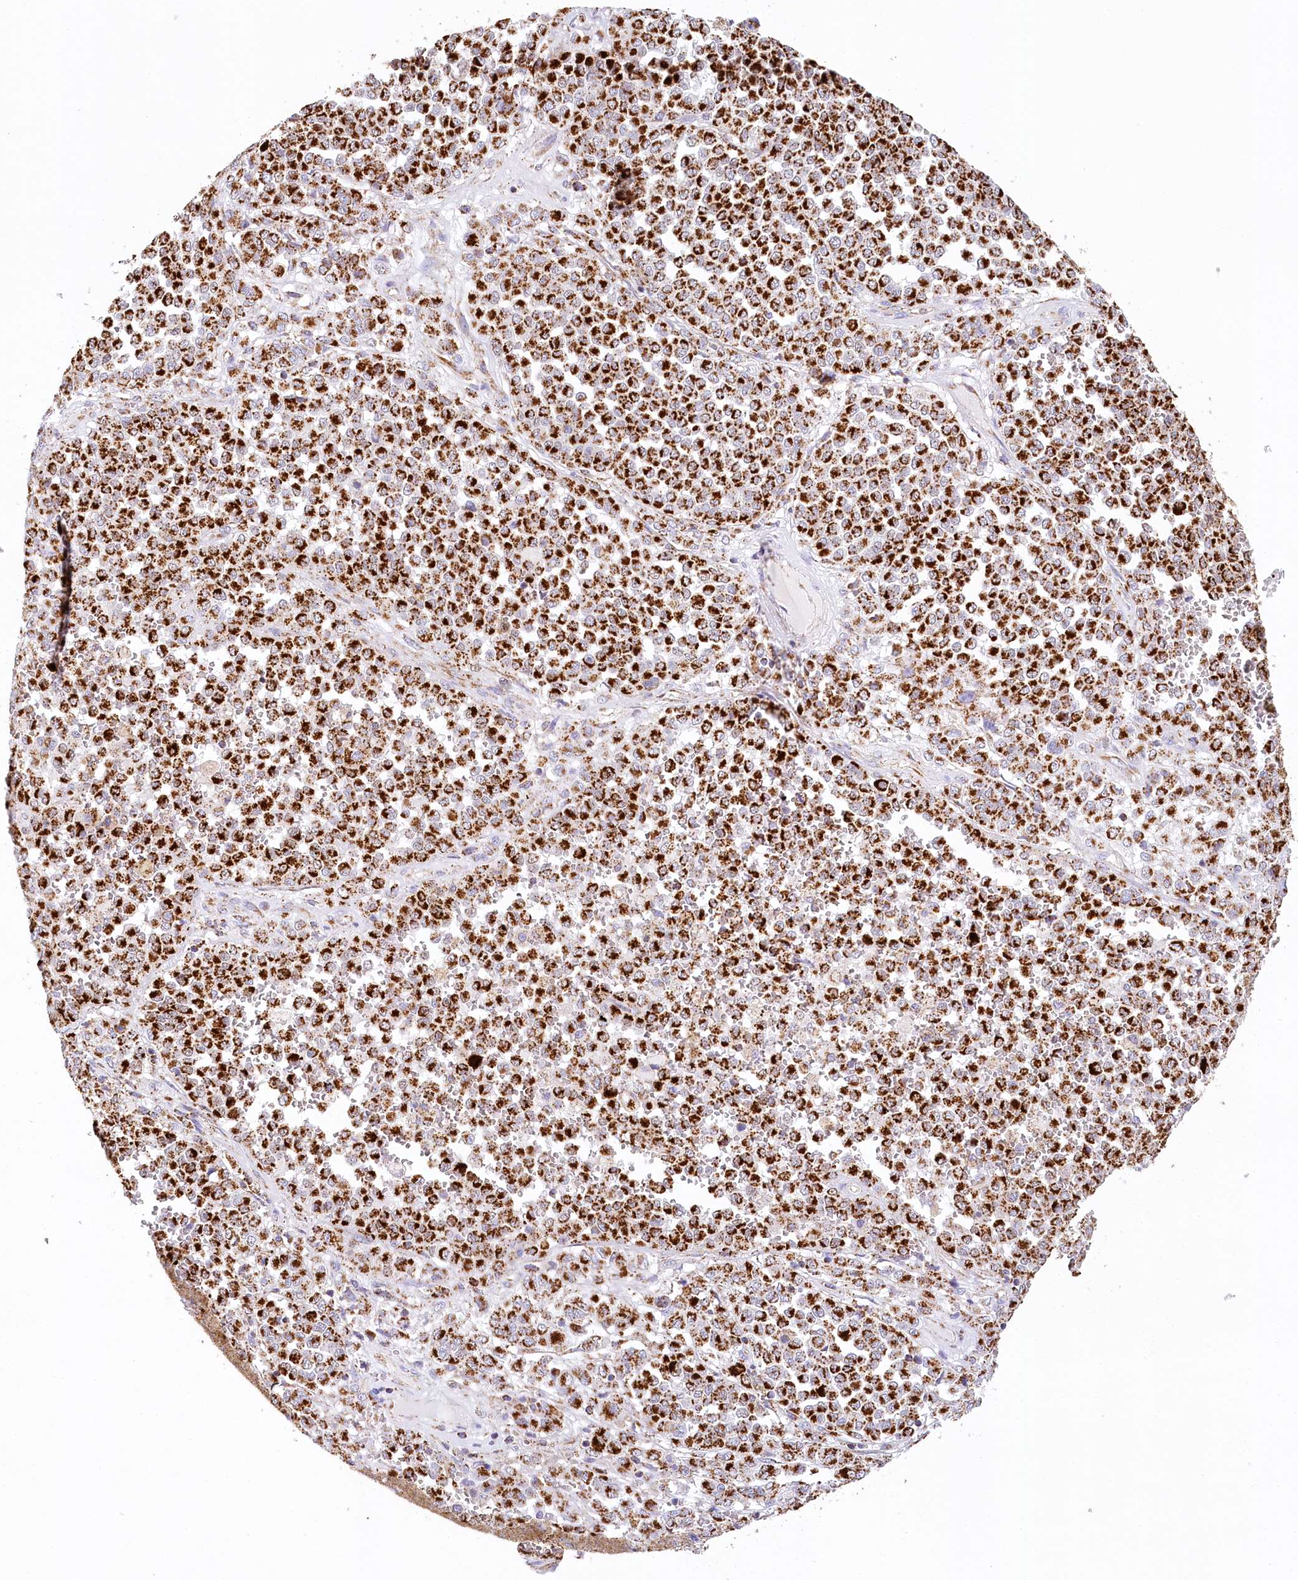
{"staining": {"intensity": "strong", "quantity": ">75%", "location": "cytoplasmic/membranous"}, "tissue": "melanoma", "cell_type": "Tumor cells", "image_type": "cancer", "snomed": [{"axis": "morphology", "description": "Malignant melanoma, Metastatic site"}, {"axis": "topography", "description": "Pancreas"}], "caption": "Malignant melanoma (metastatic site) stained with DAB immunohistochemistry (IHC) reveals high levels of strong cytoplasmic/membranous positivity in about >75% of tumor cells. (Stains: DAB in brown, nuclei in blue, Microscopy: brightfield microscopy at high magnification).", "gene": "LSS", "patient": {"sex": "female", "age": 30}}